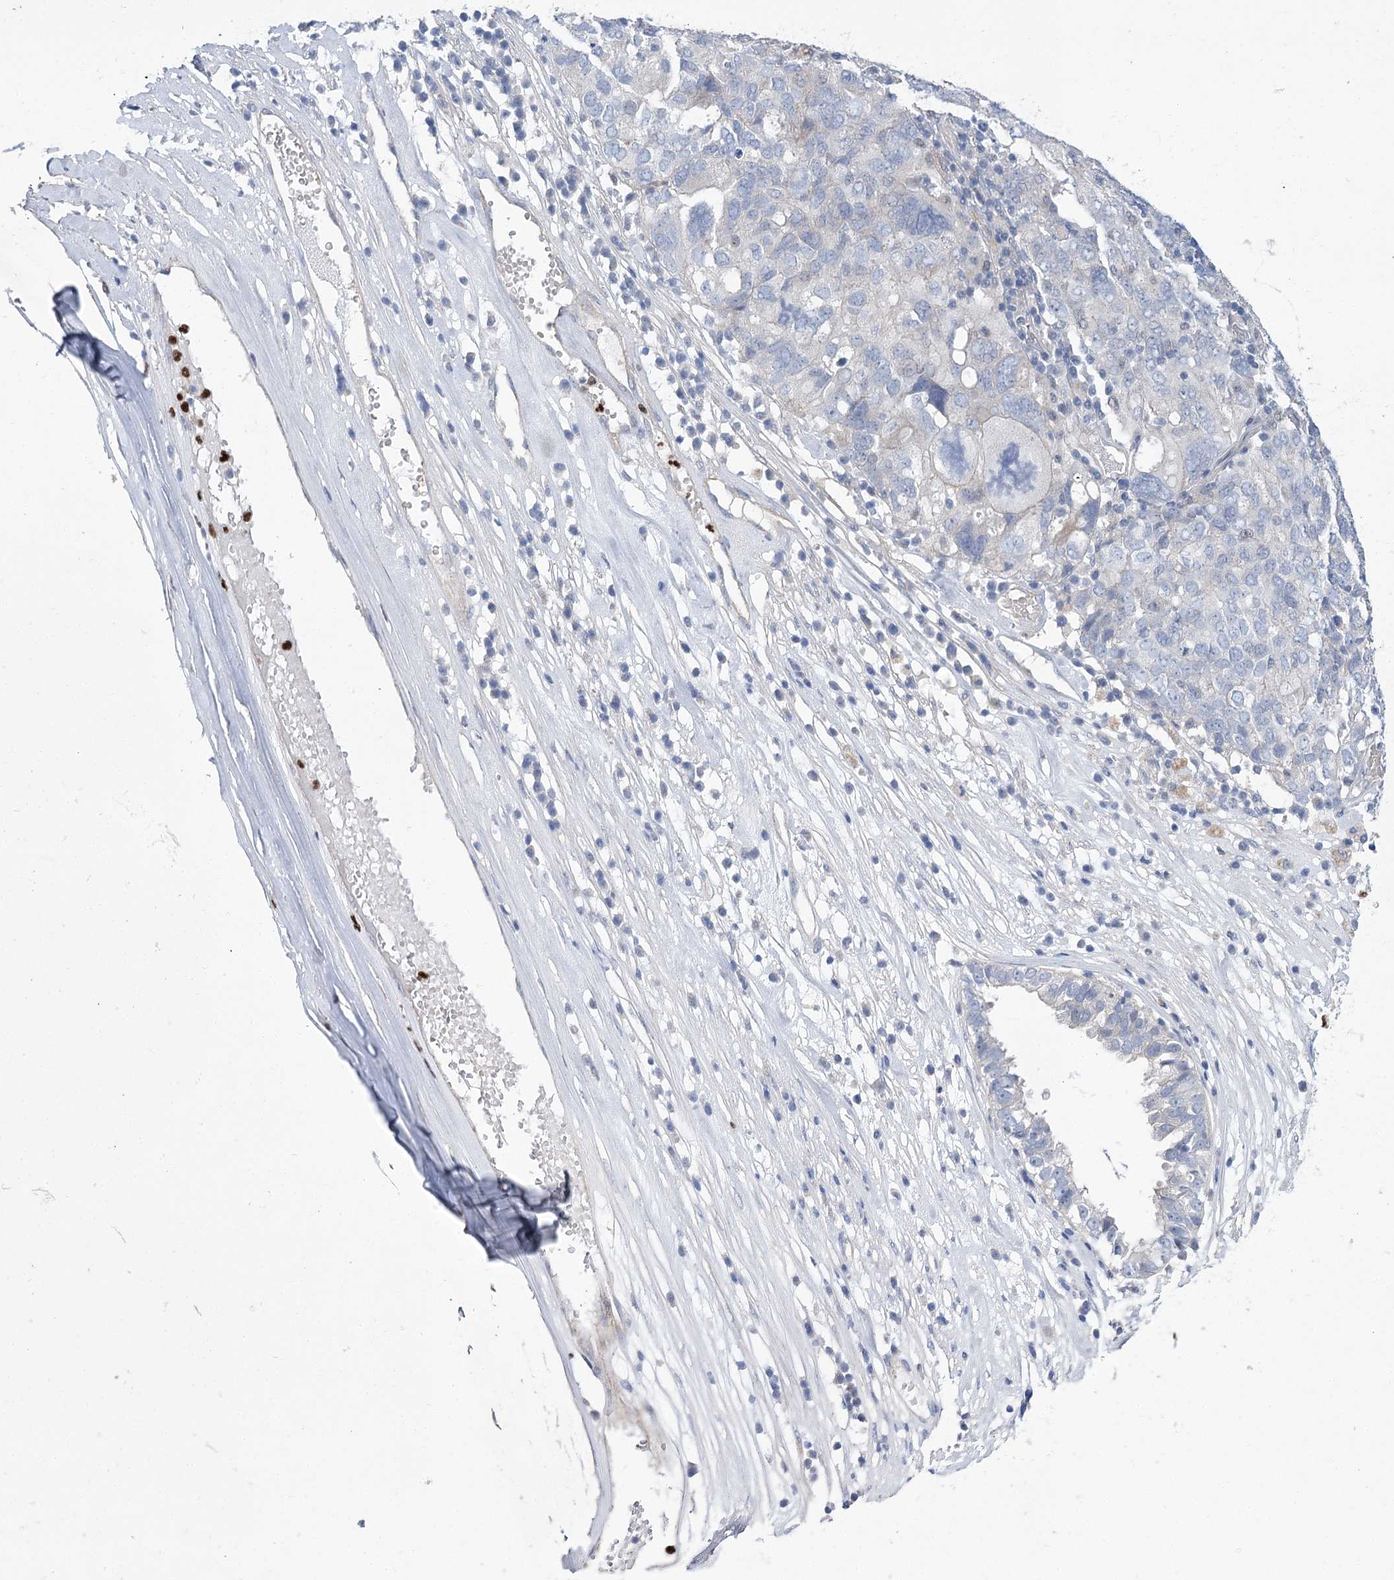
{"staining": {"intensity": "negative", "quantity": "none", "location": "none"}, "tissue": "ovarian cancer", "cell_type": "Tumor cells", "image_type": "cancer", "snomed": [{"axis": "morphology", "description": "Carcinoma, endometroid"}, {"axis": "topography", "description": "Ovary"}], "caption": "Tumor cells are negative for brown protein staining in ovarian endometroid carcinoma.", "gene": "THAP6", "patient": {"sex": "female", "age": 62}}